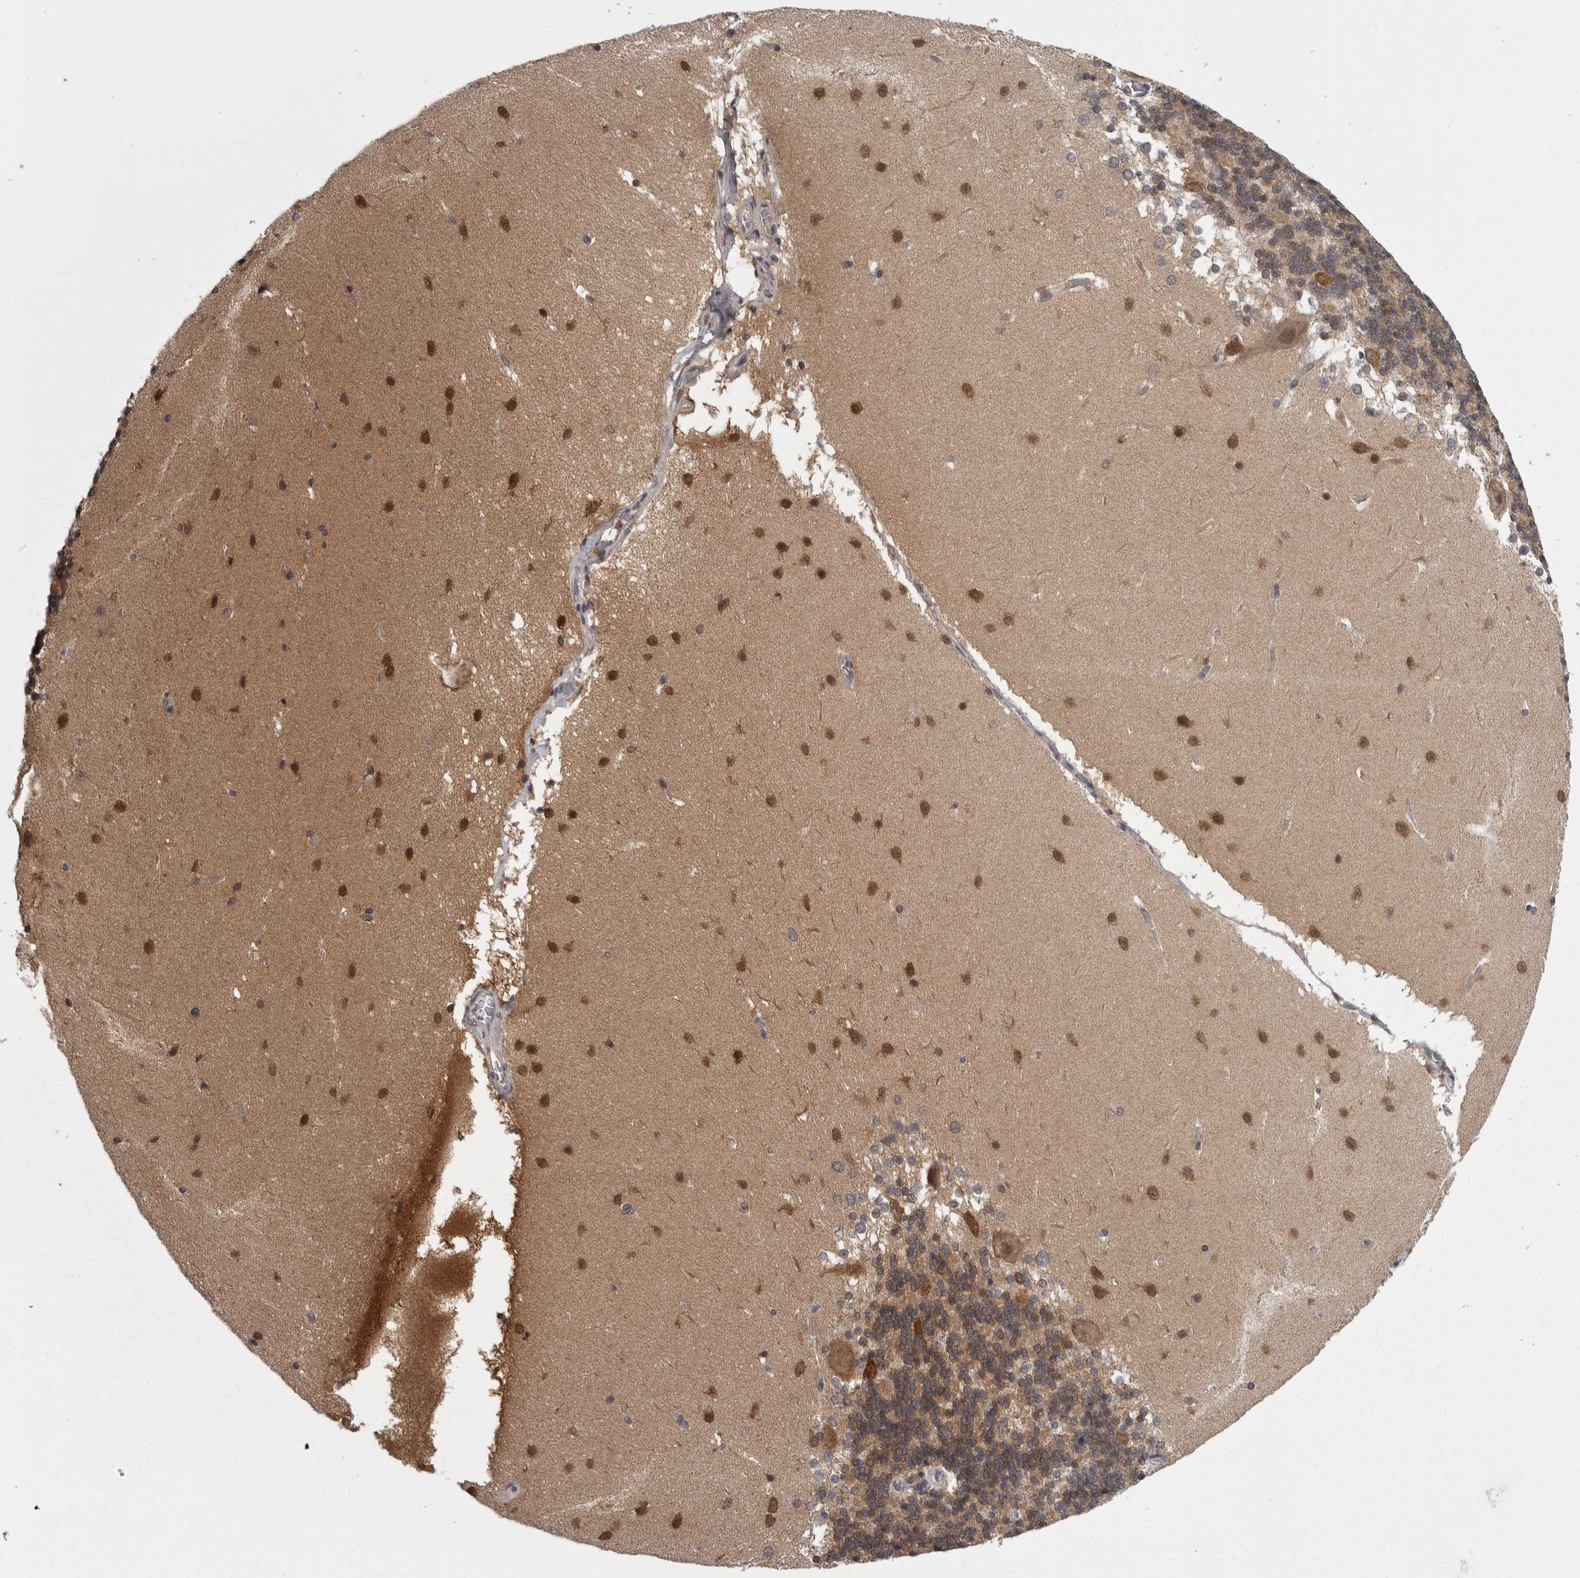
{"staining": {"intensity": "moderate", "quantity": ">75%", "location": "cytoplasmic/membranous"}, "tissue": "cerebellum", "cell_type": "Cells in granular layer", "image_type": "normal", "snomed": [{"axis": "morphology", "description": "Normal tissue, NOS"}, {"axis": "topography", "description": "Cerebellum"}], "caption": "DAB immunohistochemical staining of normal cerebellum exhibits moderate cytoplasmic/membranous protein expression in about >75% of cells in granular layer.", "gene": "CACYBP", "patient": {"sex": "female", "age": 19}}